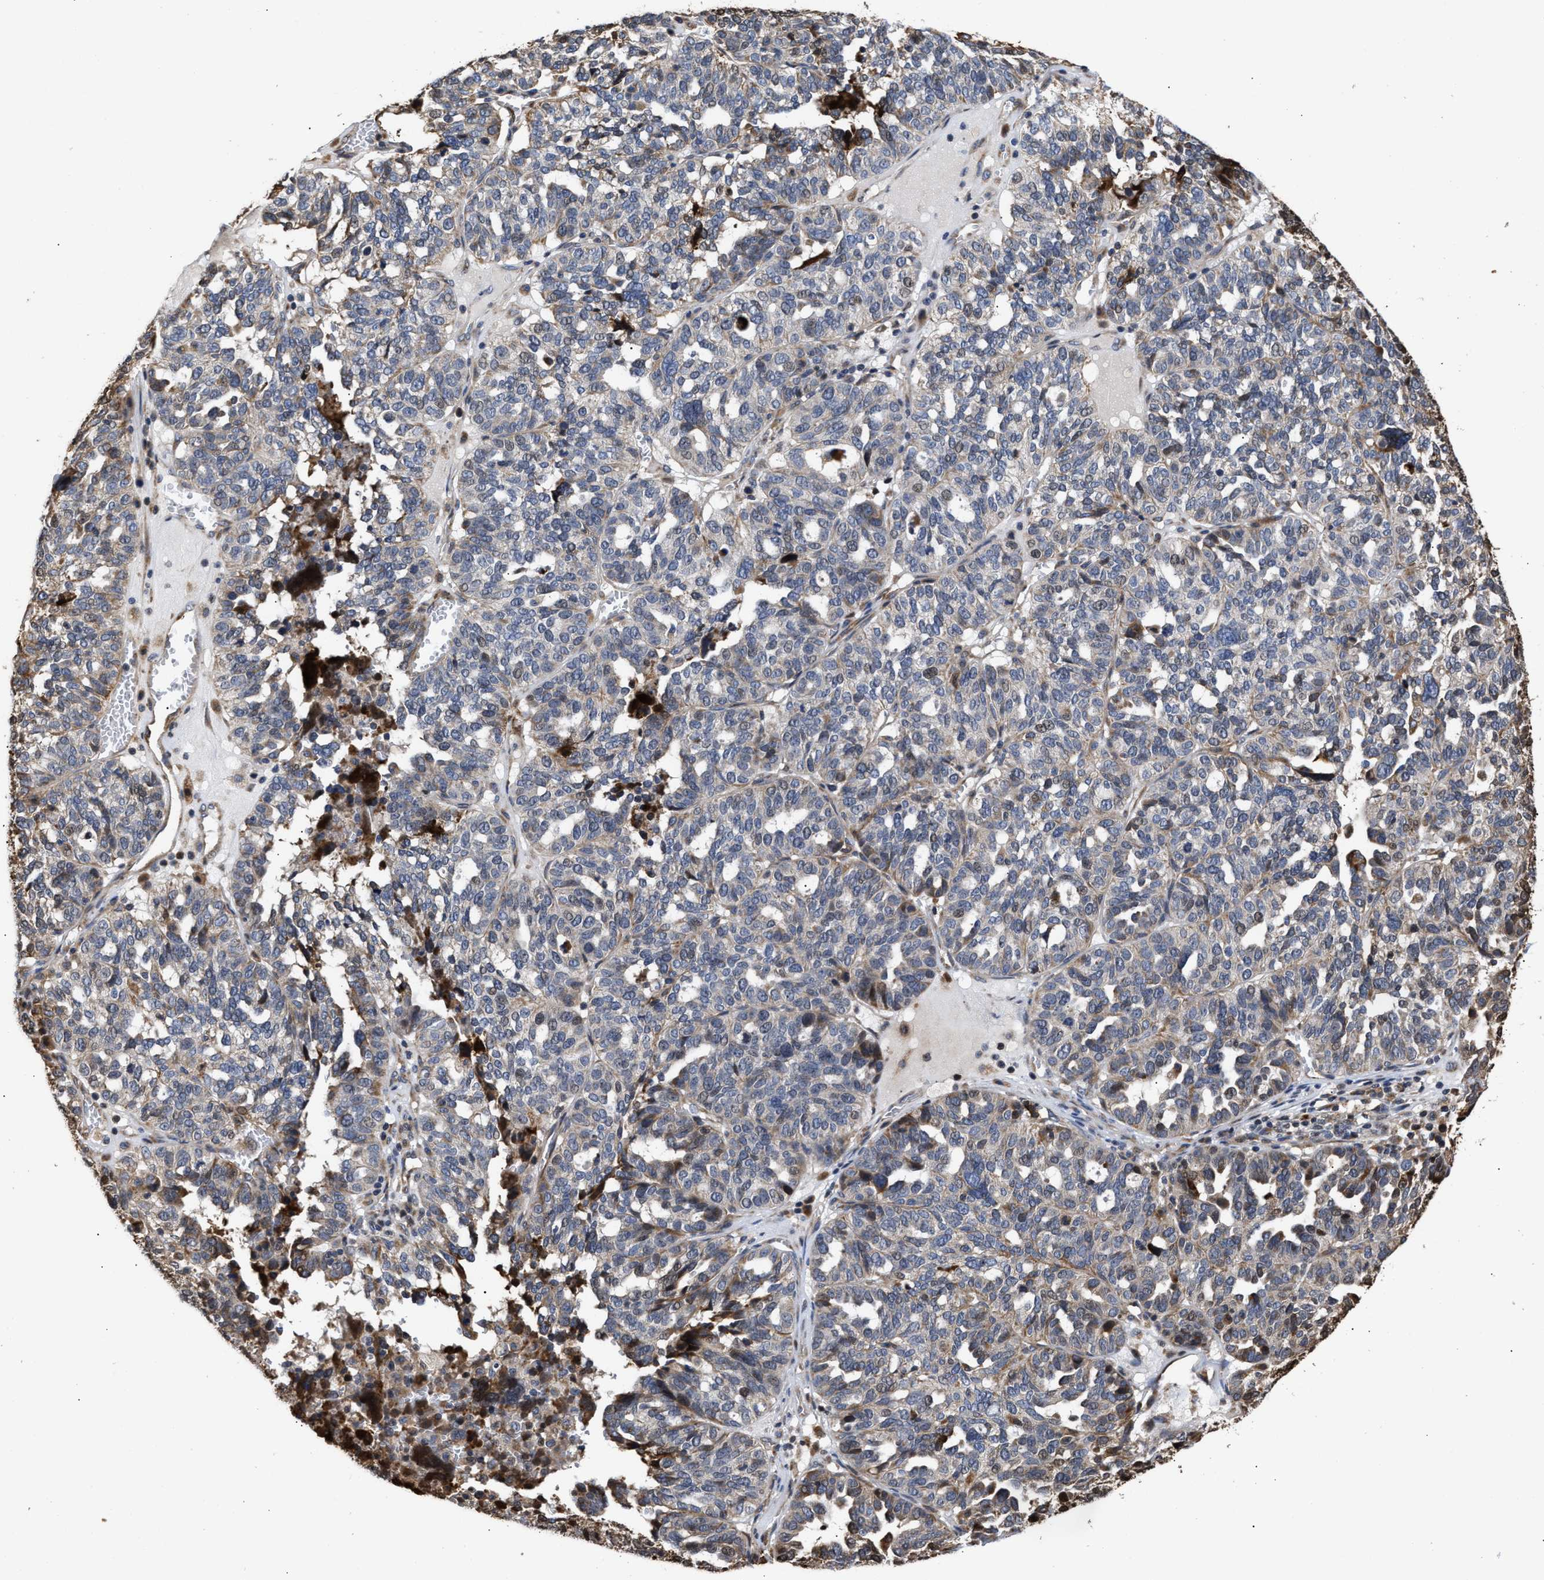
{"staining": {"intensity": "weak", "quantity": "<25%", "location": "cytoplasmic/membranous"}, "tissue": "ovarian cancer", "cell_type": "Tumor cells", "image_type": "cancer", "snomed": [{"axis": "morphology", "description": "Cystadenocarcinoma, serous, NOS"}, {"axis": "topography", "description": "Ovary"}], "caption": "This is a photomicrograph of immunohistochemistry (IHC) staining of serous cystadenocarcinoma (ovarian), which shows no staining in tumor cells.", "gene": "GOSR1", "patient": {"sex": "female", "age": 59}}